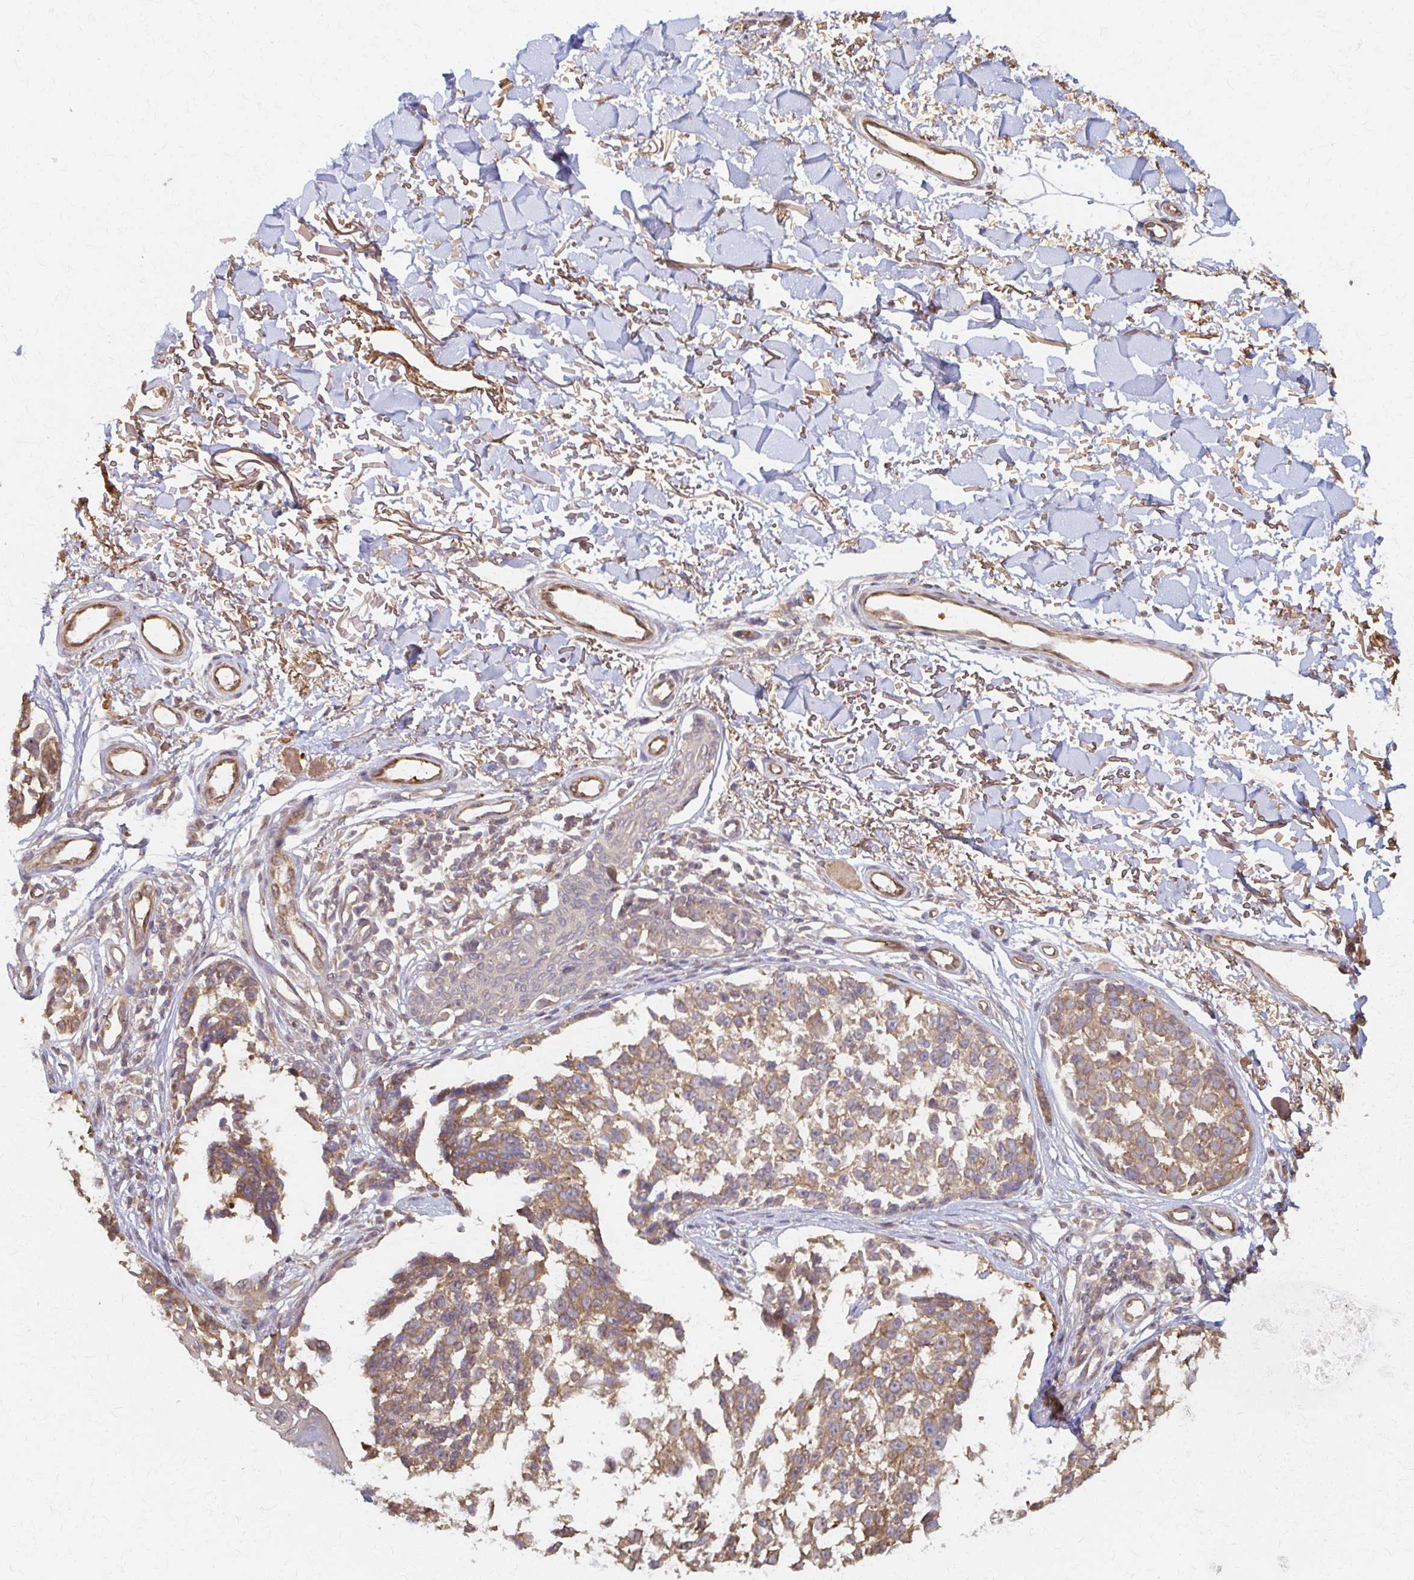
{"staining": {"intensity": "moderate", "quantity": ">75%", "location": "cytoplasmic/membranous"}, "tissue": "melanoma", "cell_type": "Tumor cells", "image_type": "cancer", "snomed": [{"axis": "morphology", "description": "Malignant melanoma, NOS"}, {"axis": "topography", "description": "Skin"}], "caption": "Immunohistochemical staining of human malignant melanoma demonstrates moderate cytoplasmic/membranous protein expression in approximately >75% of tumor cells. The staining is performed using DAB brown chromogen to label protein expression. The nuclei are counter-stained blue using hematoxylin.", "gene": "ARHGAP35", "patient": {"sex": "male", "age": 73}}